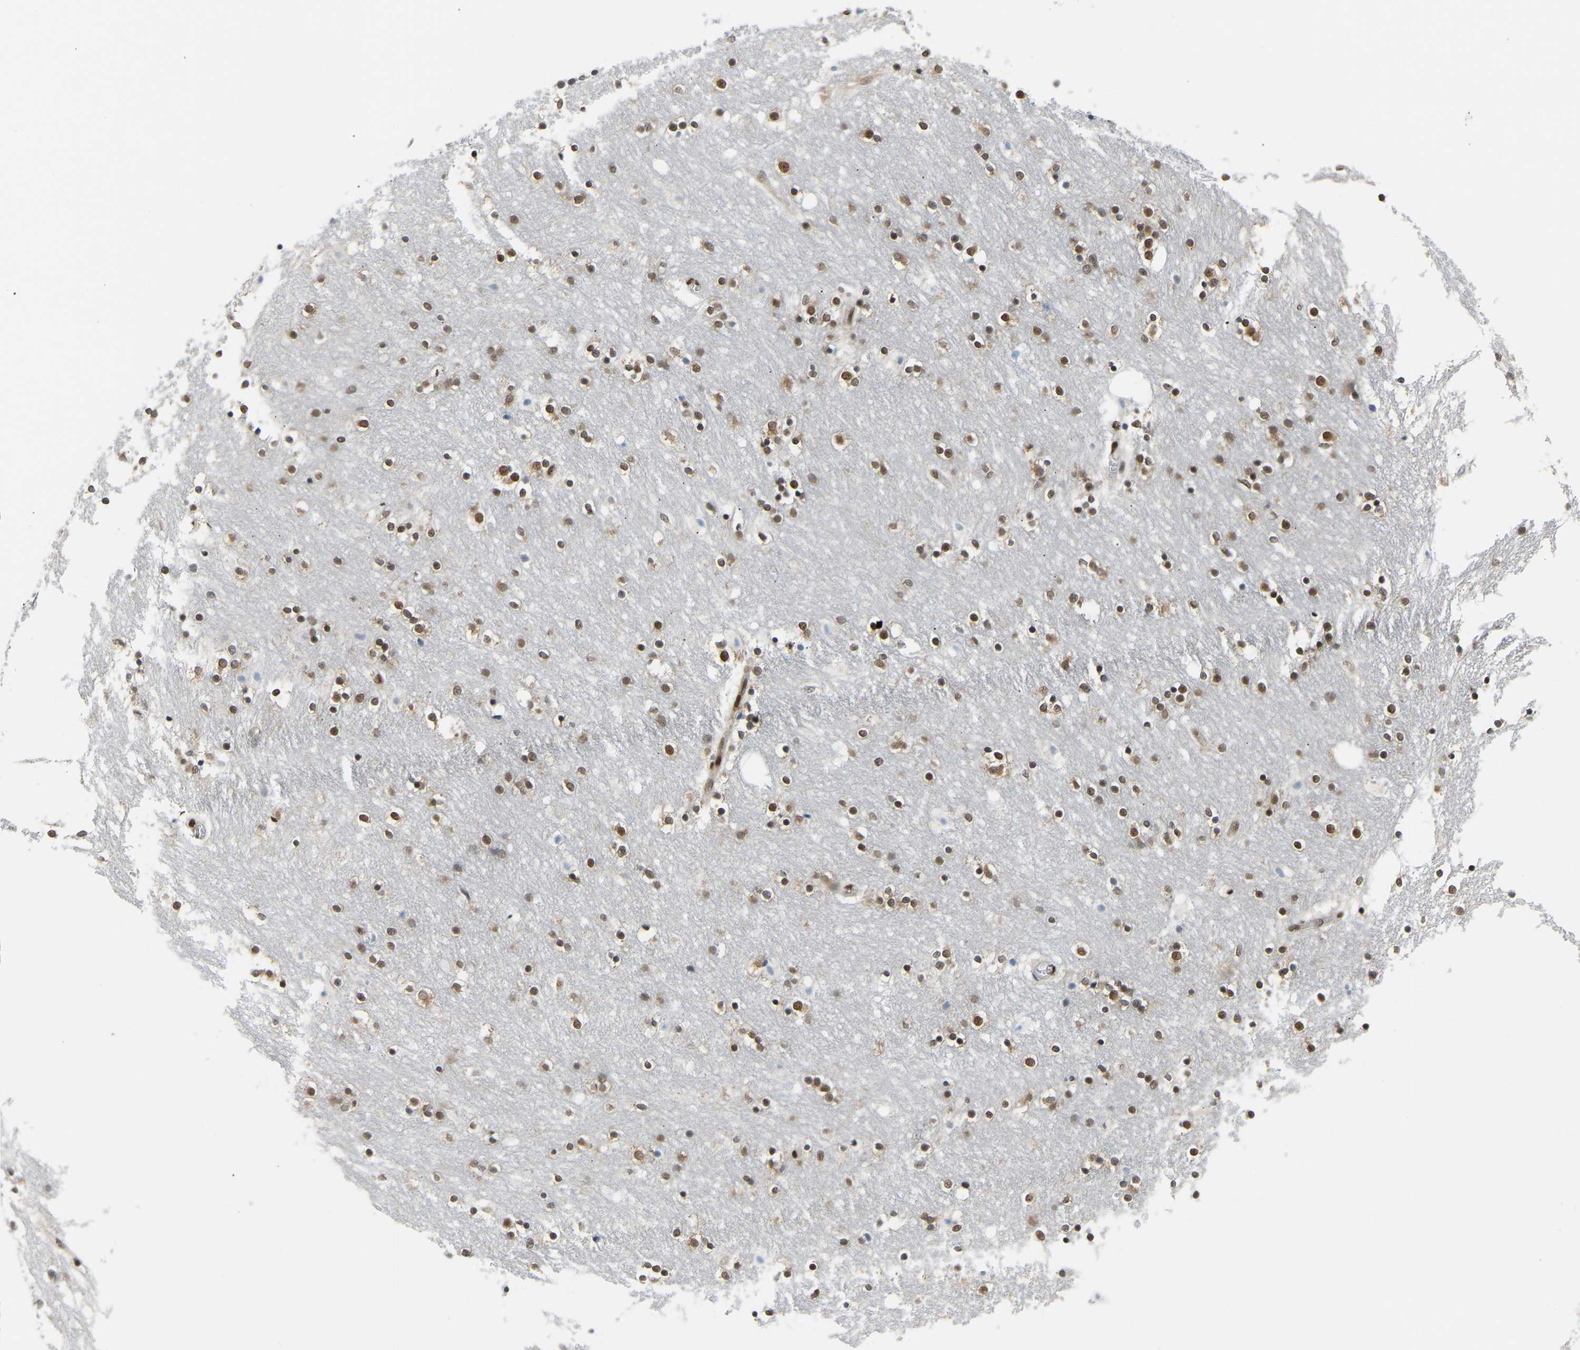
{"staining": {"intensity": "moderate", "quantity": ">75%", "location": "nuclear"}, "tissue": "caudate", "cell_type": "Glial cells", "image_type": "normal", "snomed": [{"axis": "morphology", "description": "Normal tissue, NOS"}, {"axis": "topography", "description": "Lateral ventricle wall"}], "caption": "An image of caudate stained for a protein exhibits moderate nuclear brown staining in glial cells. The staining was performed using DAB (3,3'-diaminobenzidine), with brown indicating positive protein expression. Nuclei are stained blue with hematoxylin.", "gene": "SSBP2", "patient": {"sex": "female", "age": 54}}